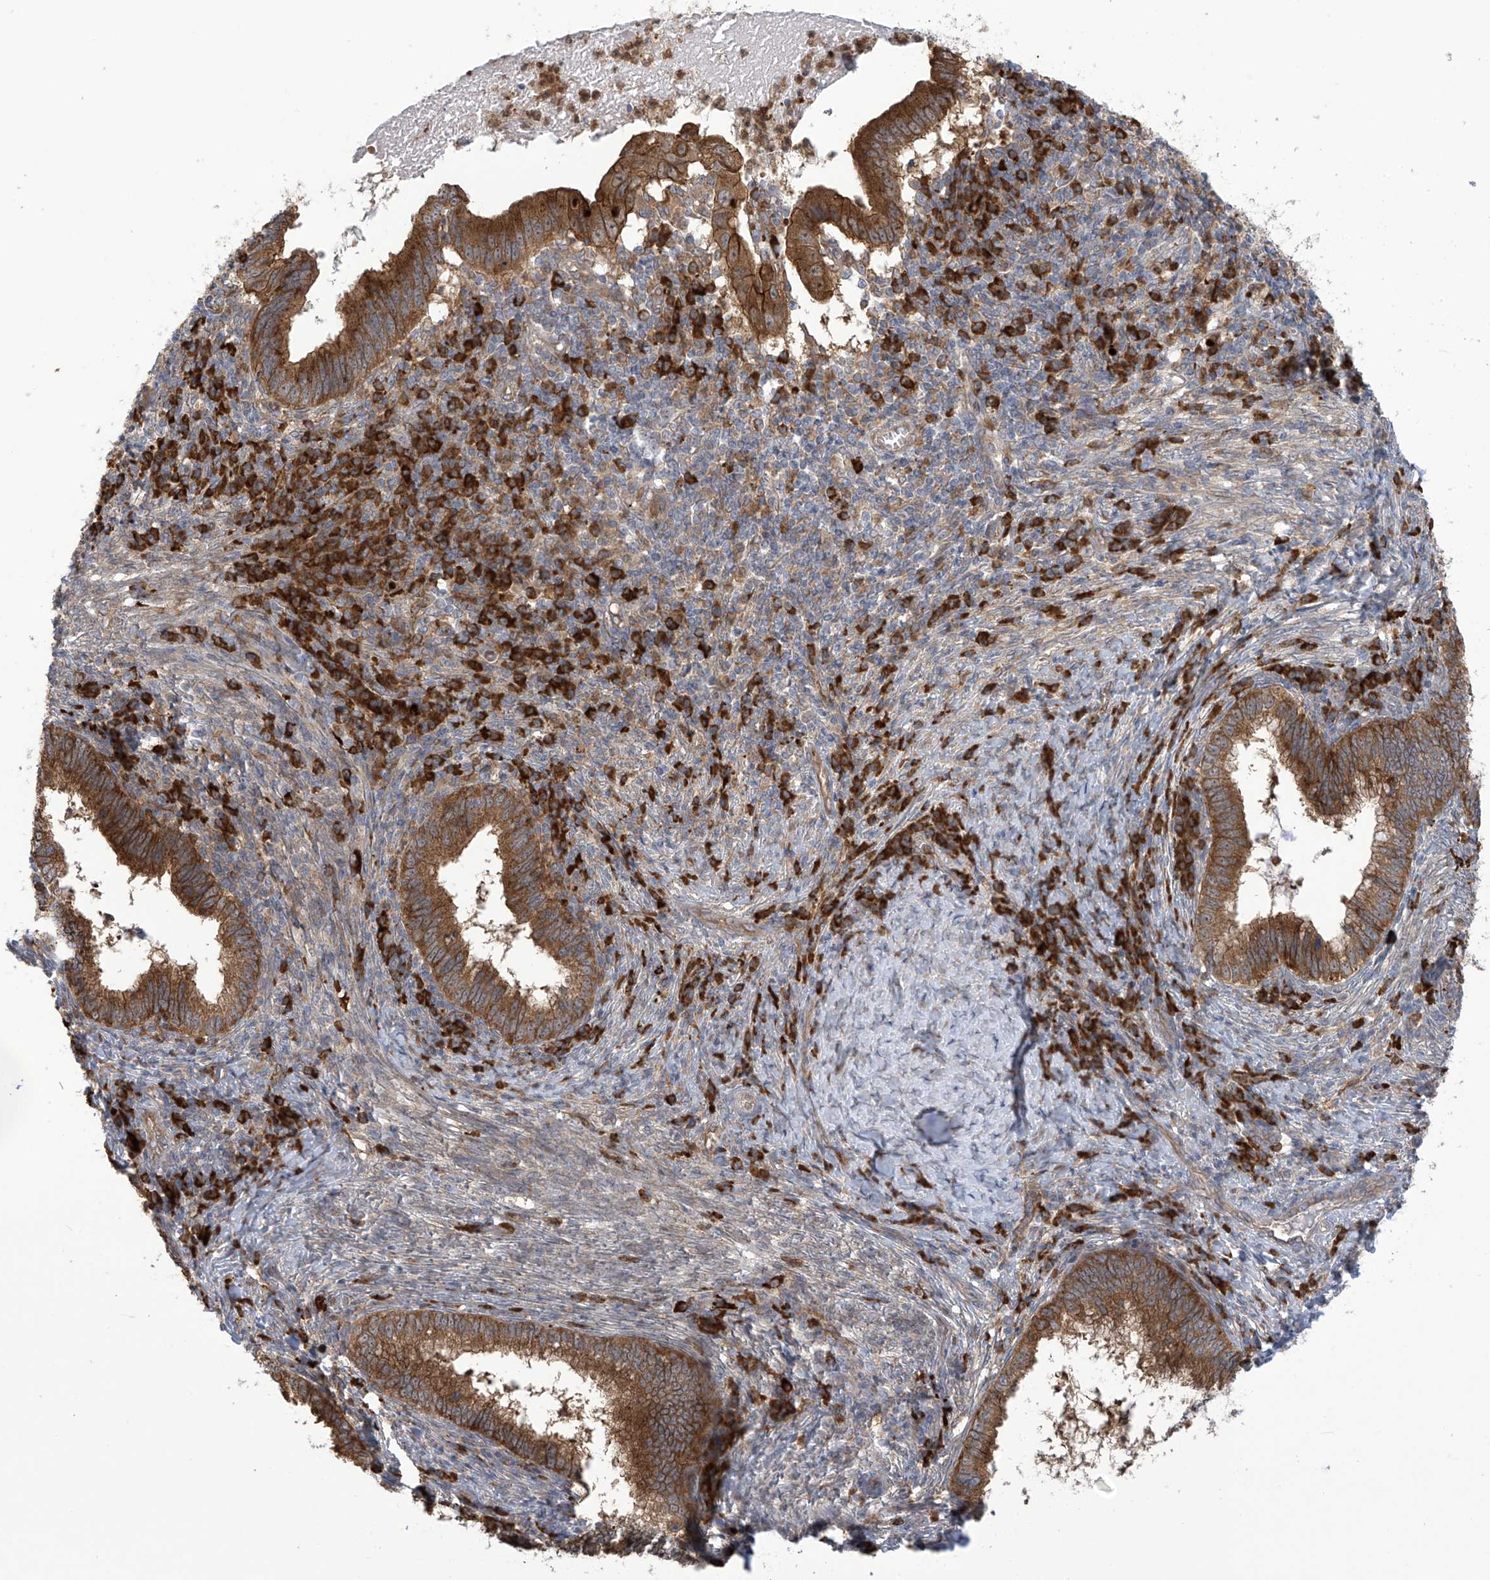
{"staining": {"intensity": "strong", "quantity": "25%-75%", "location": "cytoplasmic/membranous"}, "tissue": "cervical cancer", "cell_type": "Tumor cells", "image_type": "cancer", "snomed": [{"axis": "morphology", "description": "Adenocarcinoma, NOS"}, {"axis": "topography", "description": "Cervix"}], "caption": "Strong cytoplasmic/membranous staining is seen in about 25%-75% of tumor cells in cervical cancer (adenocarcinoma).", "gene": "KIAA1522", "patient": {"sex": "female", "age": 36}}